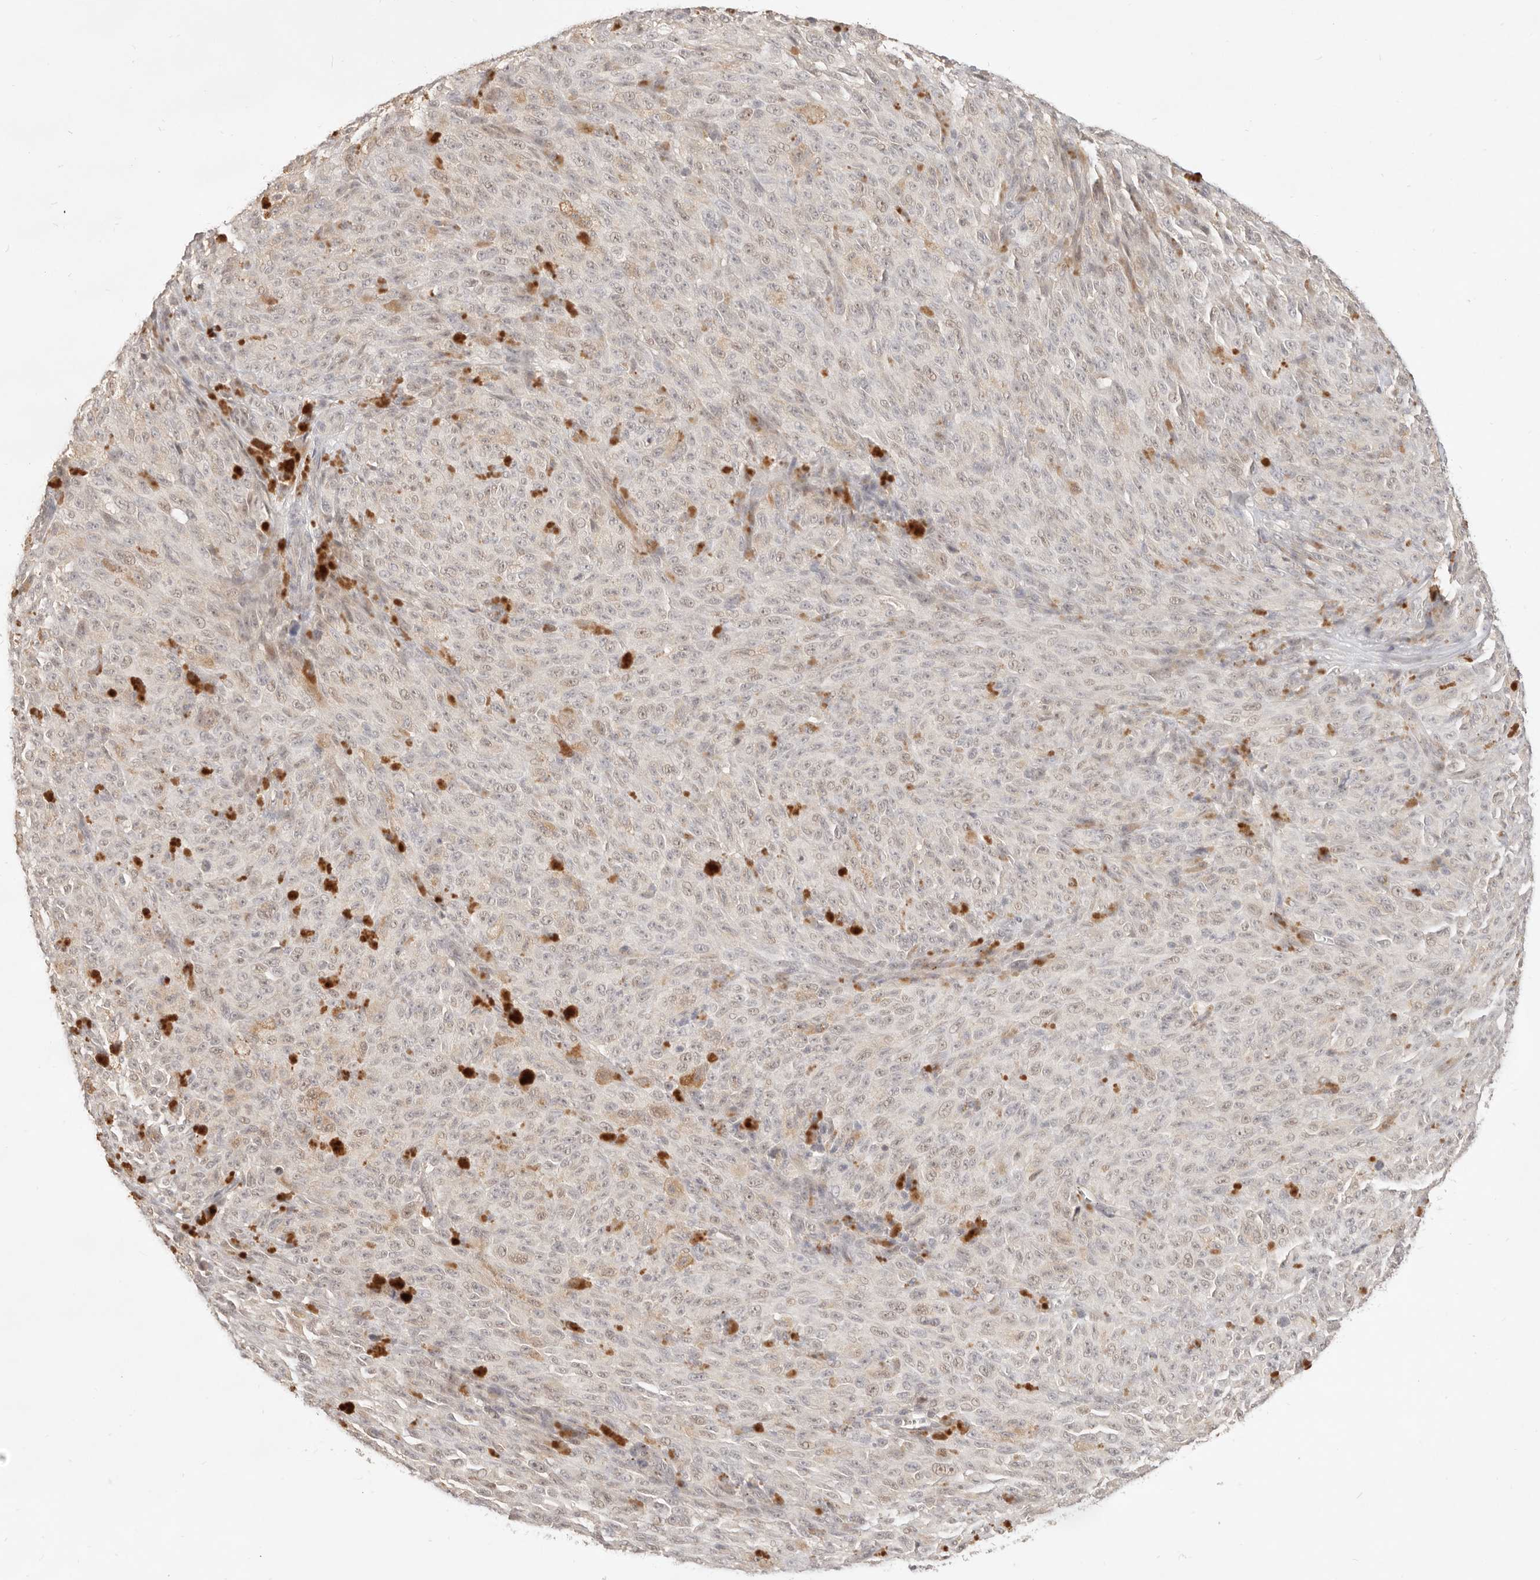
{"staining": {"intensity": "weak", "quantity": ">75%", "location": "nuclear"}, "tissue": "melanoma", "cell_type": "Tumor cells", "image_type": "cancer", "snomed": [{"axis": "morphology", "description": "Malignant melanoma, NOS"}, {"axis": "topography", "description": "Skin"}], "caption": "Immunohistochemical staining of human malignant melanoma demonstrates low levels of weak nuclear protein expression in approximately >75% of tumor cells.", "gene": "MEP1A", "patient": {"sex": "female", "age": 82}}